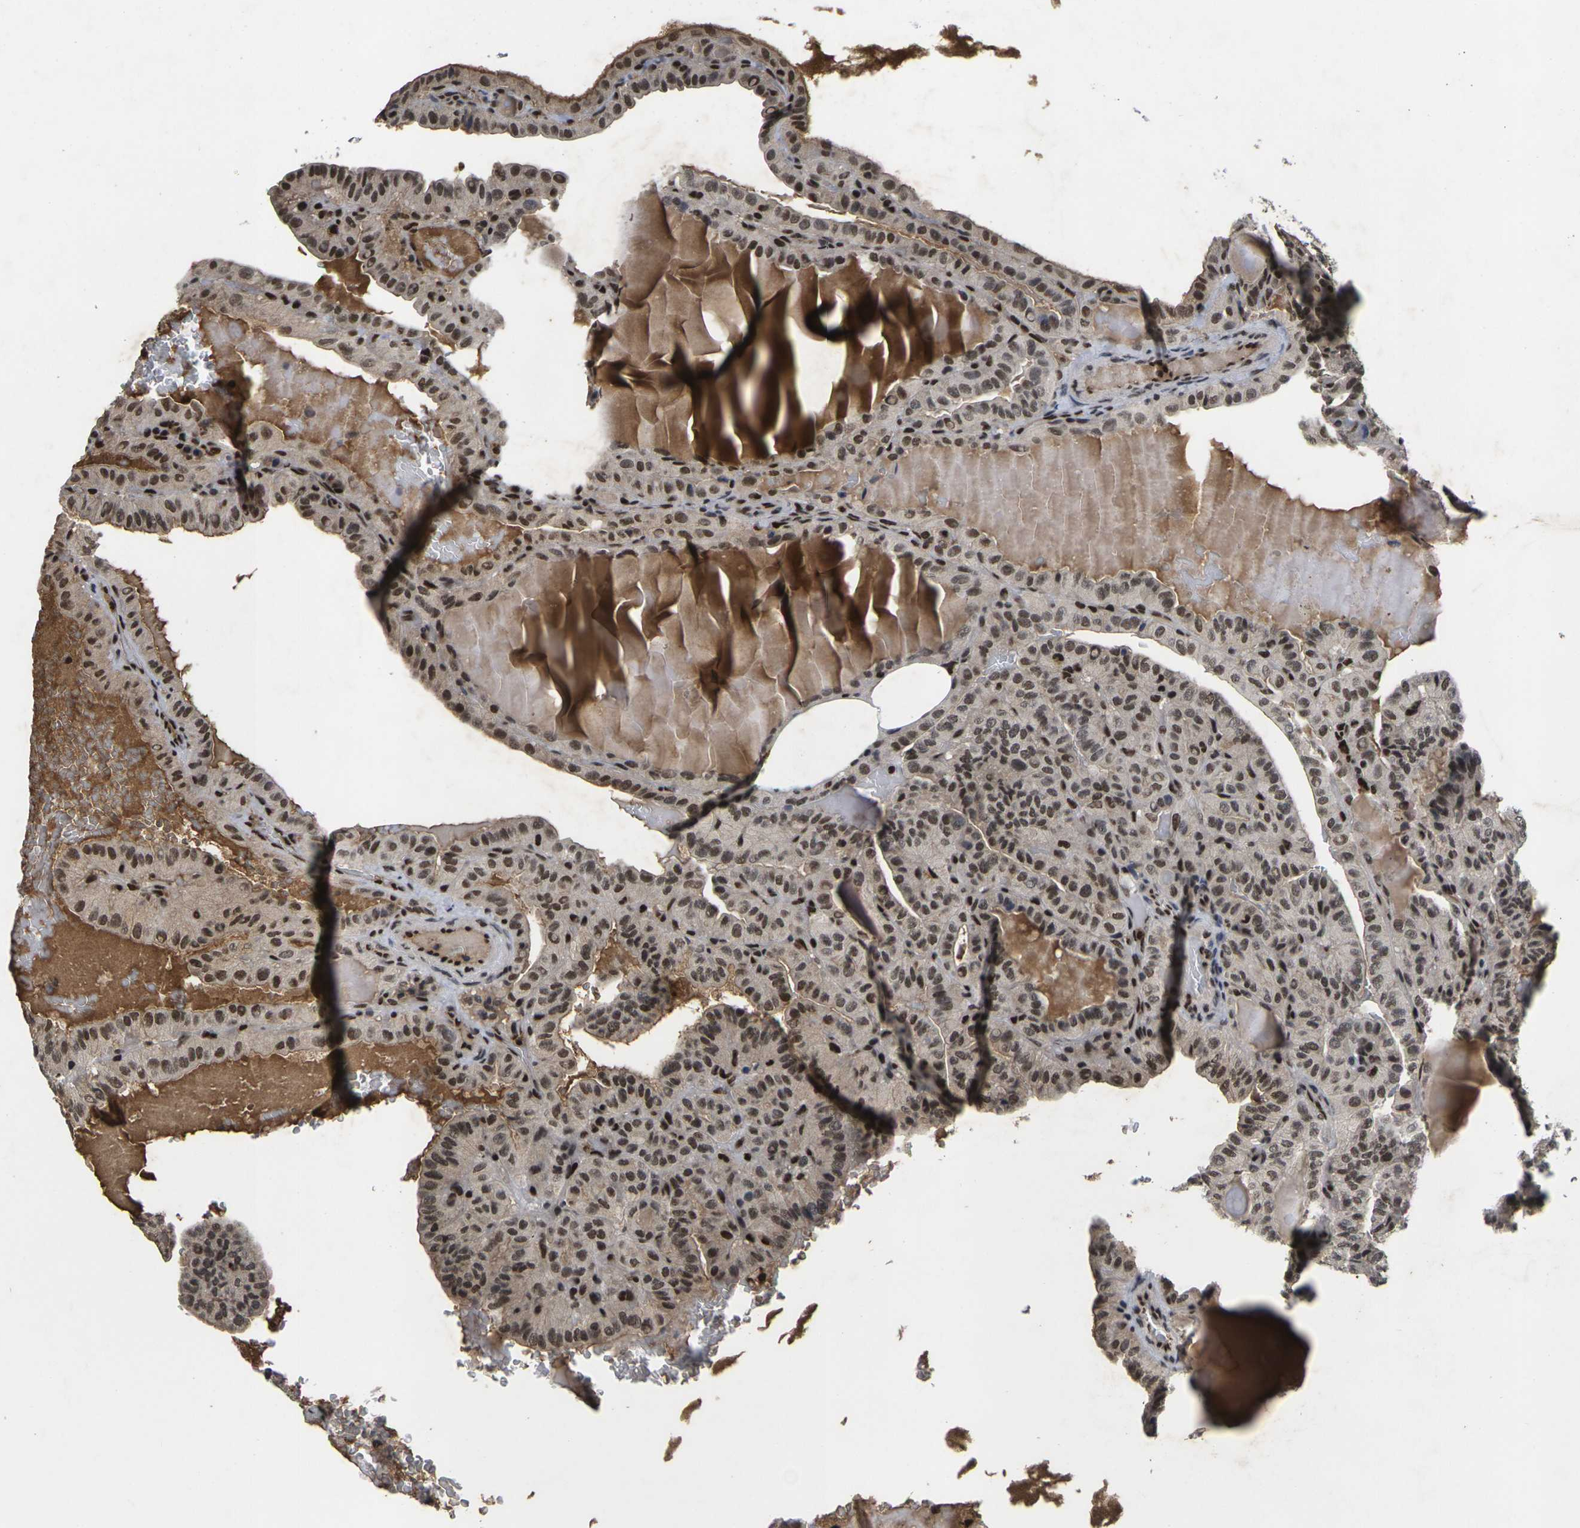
{"staining": {"intensity": "moderate", "quantity": ">75%", "location": "nuclear"}, "tissue": "thyroid cancer", "cell_type": "Tumor cells", "image_type": "cancer", "snomed": [{"axis": "morphology", "description": "Papillary adenocarcinoma, NOS"}, {"axis": "topography", "description": "Thyroid gland"}], "caption": "The histopathology image displays a brown stain indicating the presence of a protein in the nuclear of tumor cells in thyroid cancer (papillary adenocarcinoma).", "gene": "GTF2E1", "patient": {"sex": "male", "age": 77}}